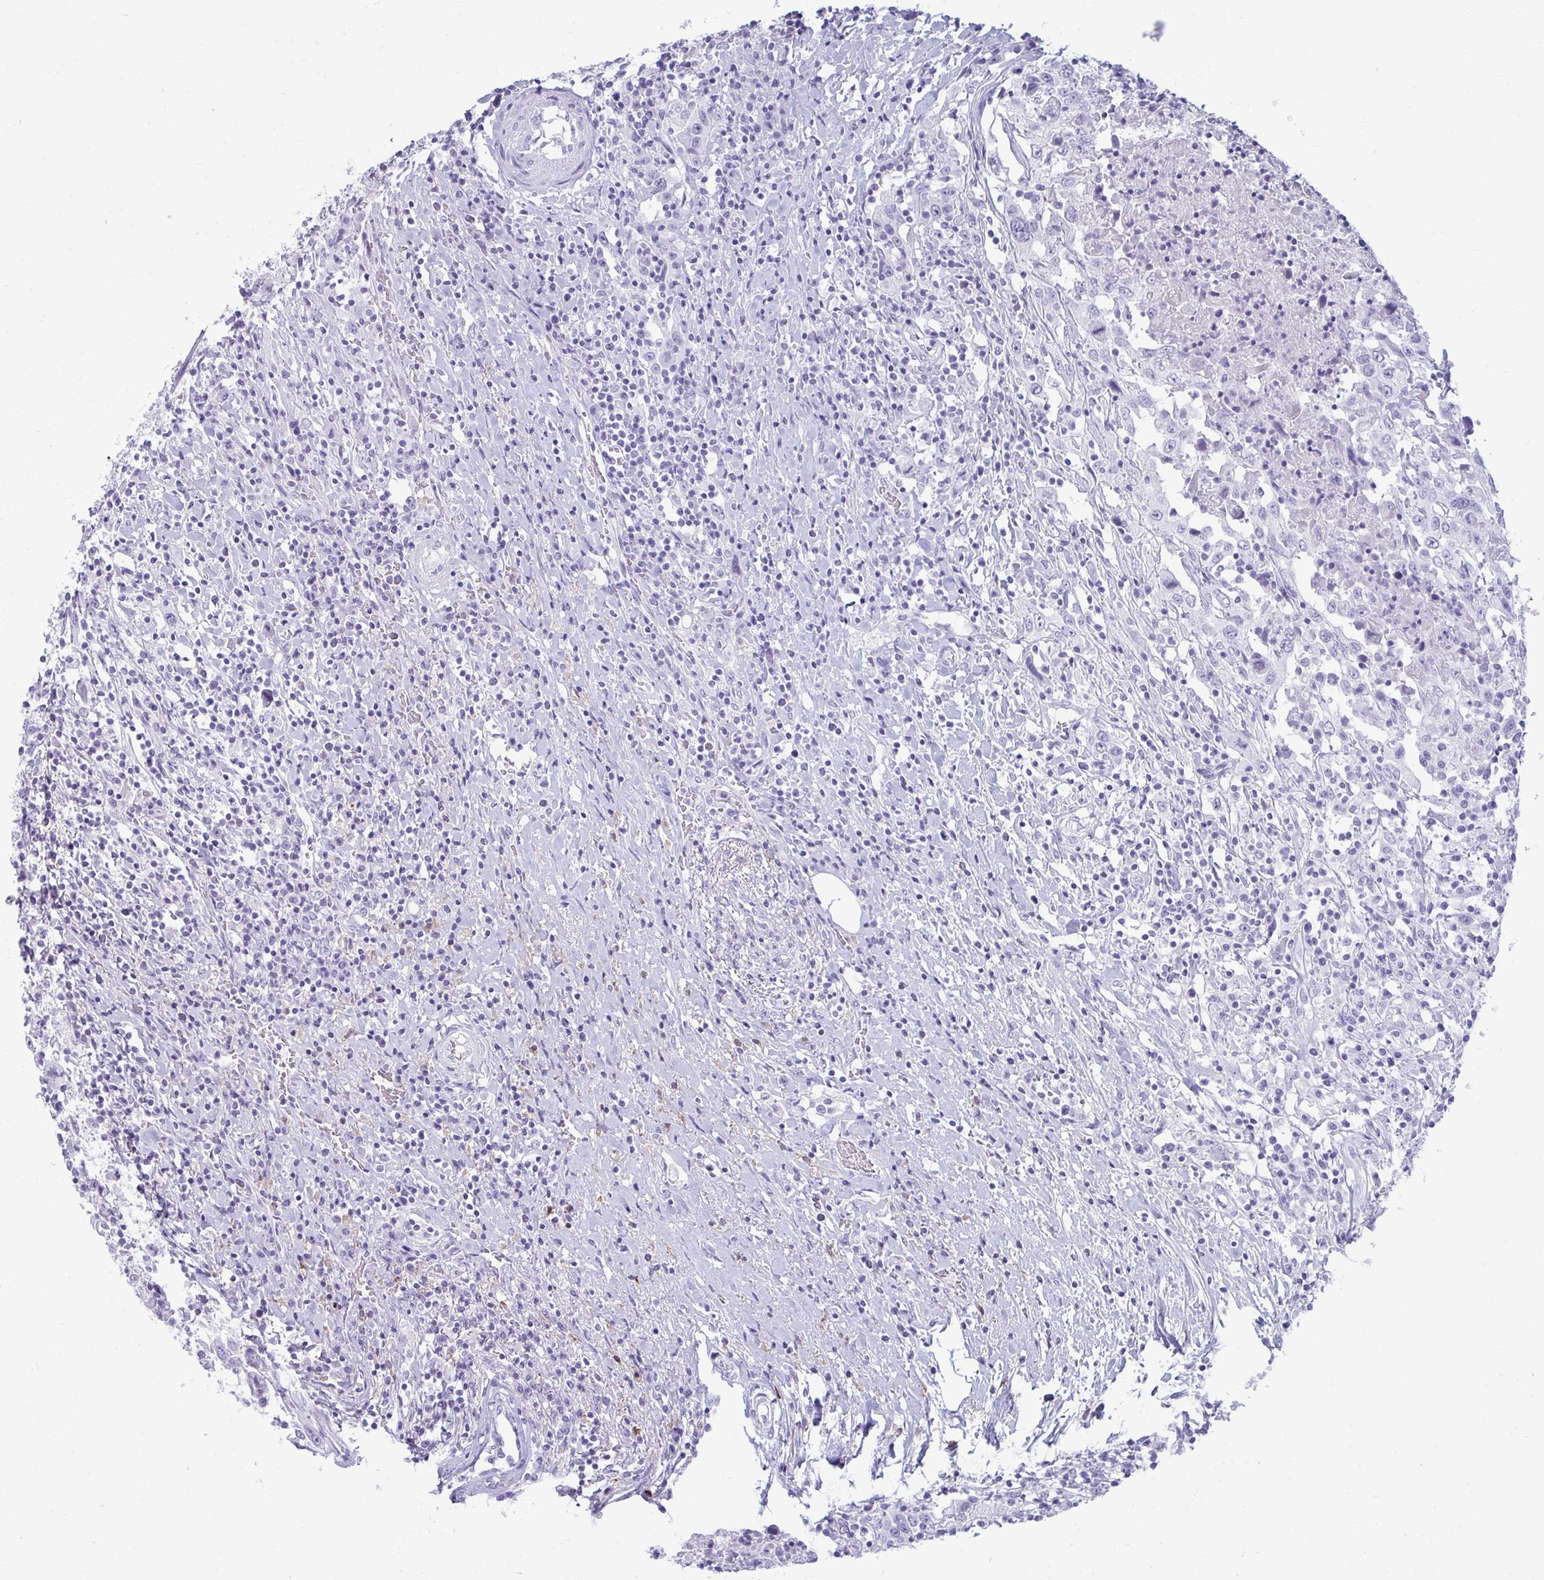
{"staining": {"intensity": "negative", "quantity": "none", "location": "none"}, "tissue": "urothelial cancer", "cell_type": "Tumor cells", "image_type": "cancer", "snomed": [{"axis": "morphology", "description": "Urothelial carcinoma, High grade"}, {"axis": "topography", "description": "Urinary bladder"}], "caption": "Immunohistochemistry of human urothelial cancer reveals no expression in tumor cells. (DAB immunohistochemistry (IHC) with hematoxylin counter stain).", "gene": "ANKRD60", "patient": {"sex": "male", "age": 61}}